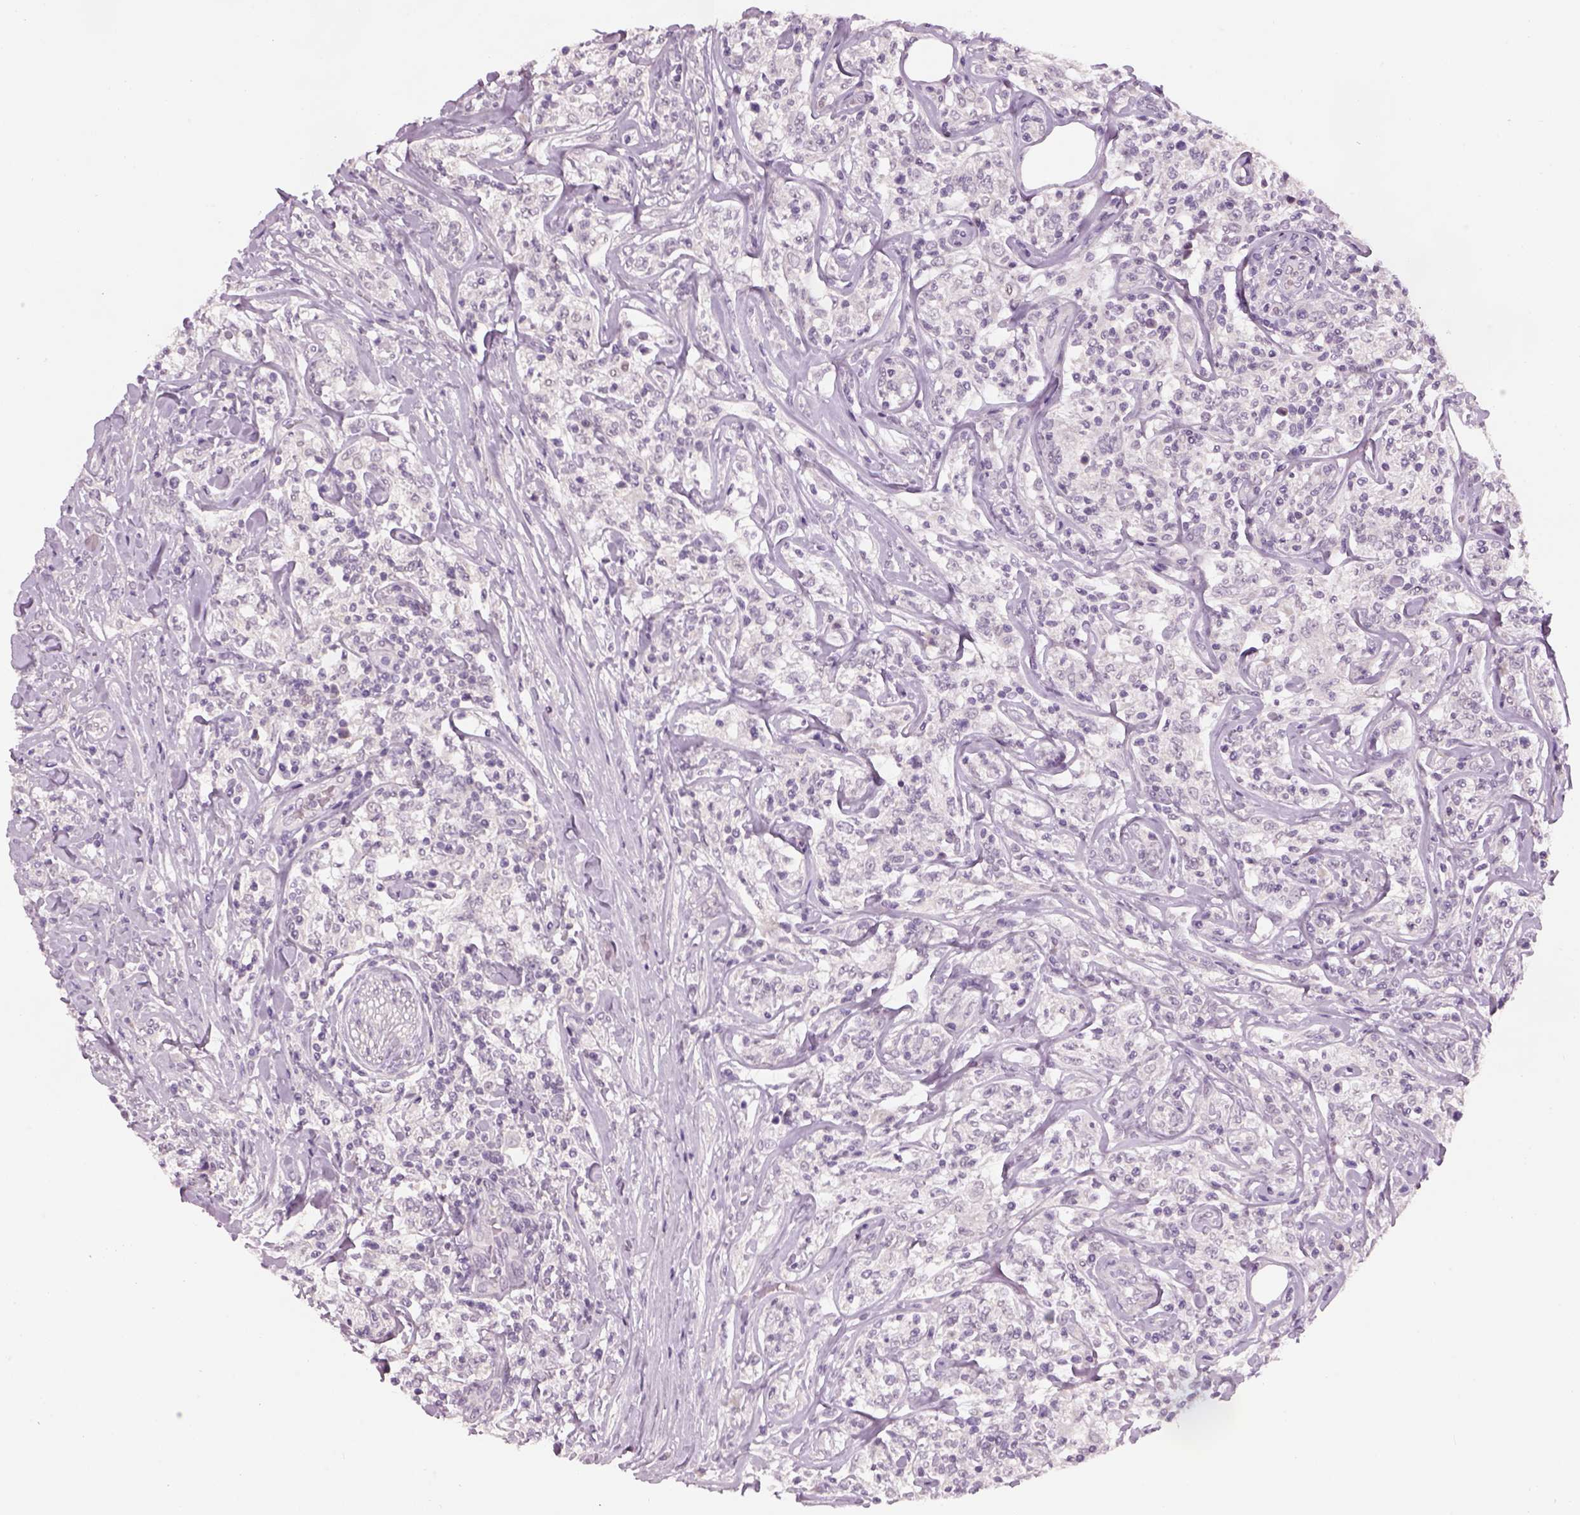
{"staining": {"intensity": "negative", "quantity": "none", "location": "none"}, "tissue": "lymphoma", "cell_type": "Tumor cells", "image_type": "cancer", "snomed": [{"axis": "morphology", "description": "Malignant lymphoma, non-Hodgkin's type, High grade"}, {"axis": "topography", "description": "Lymph node"}], "caption": "The histopathology image shows no staining of tumor cells in malignant lymphoma, non-Hodgkin's type (high-grade).", "gene": "GDNF", "patient": {"sex": "female", "age": 84}}